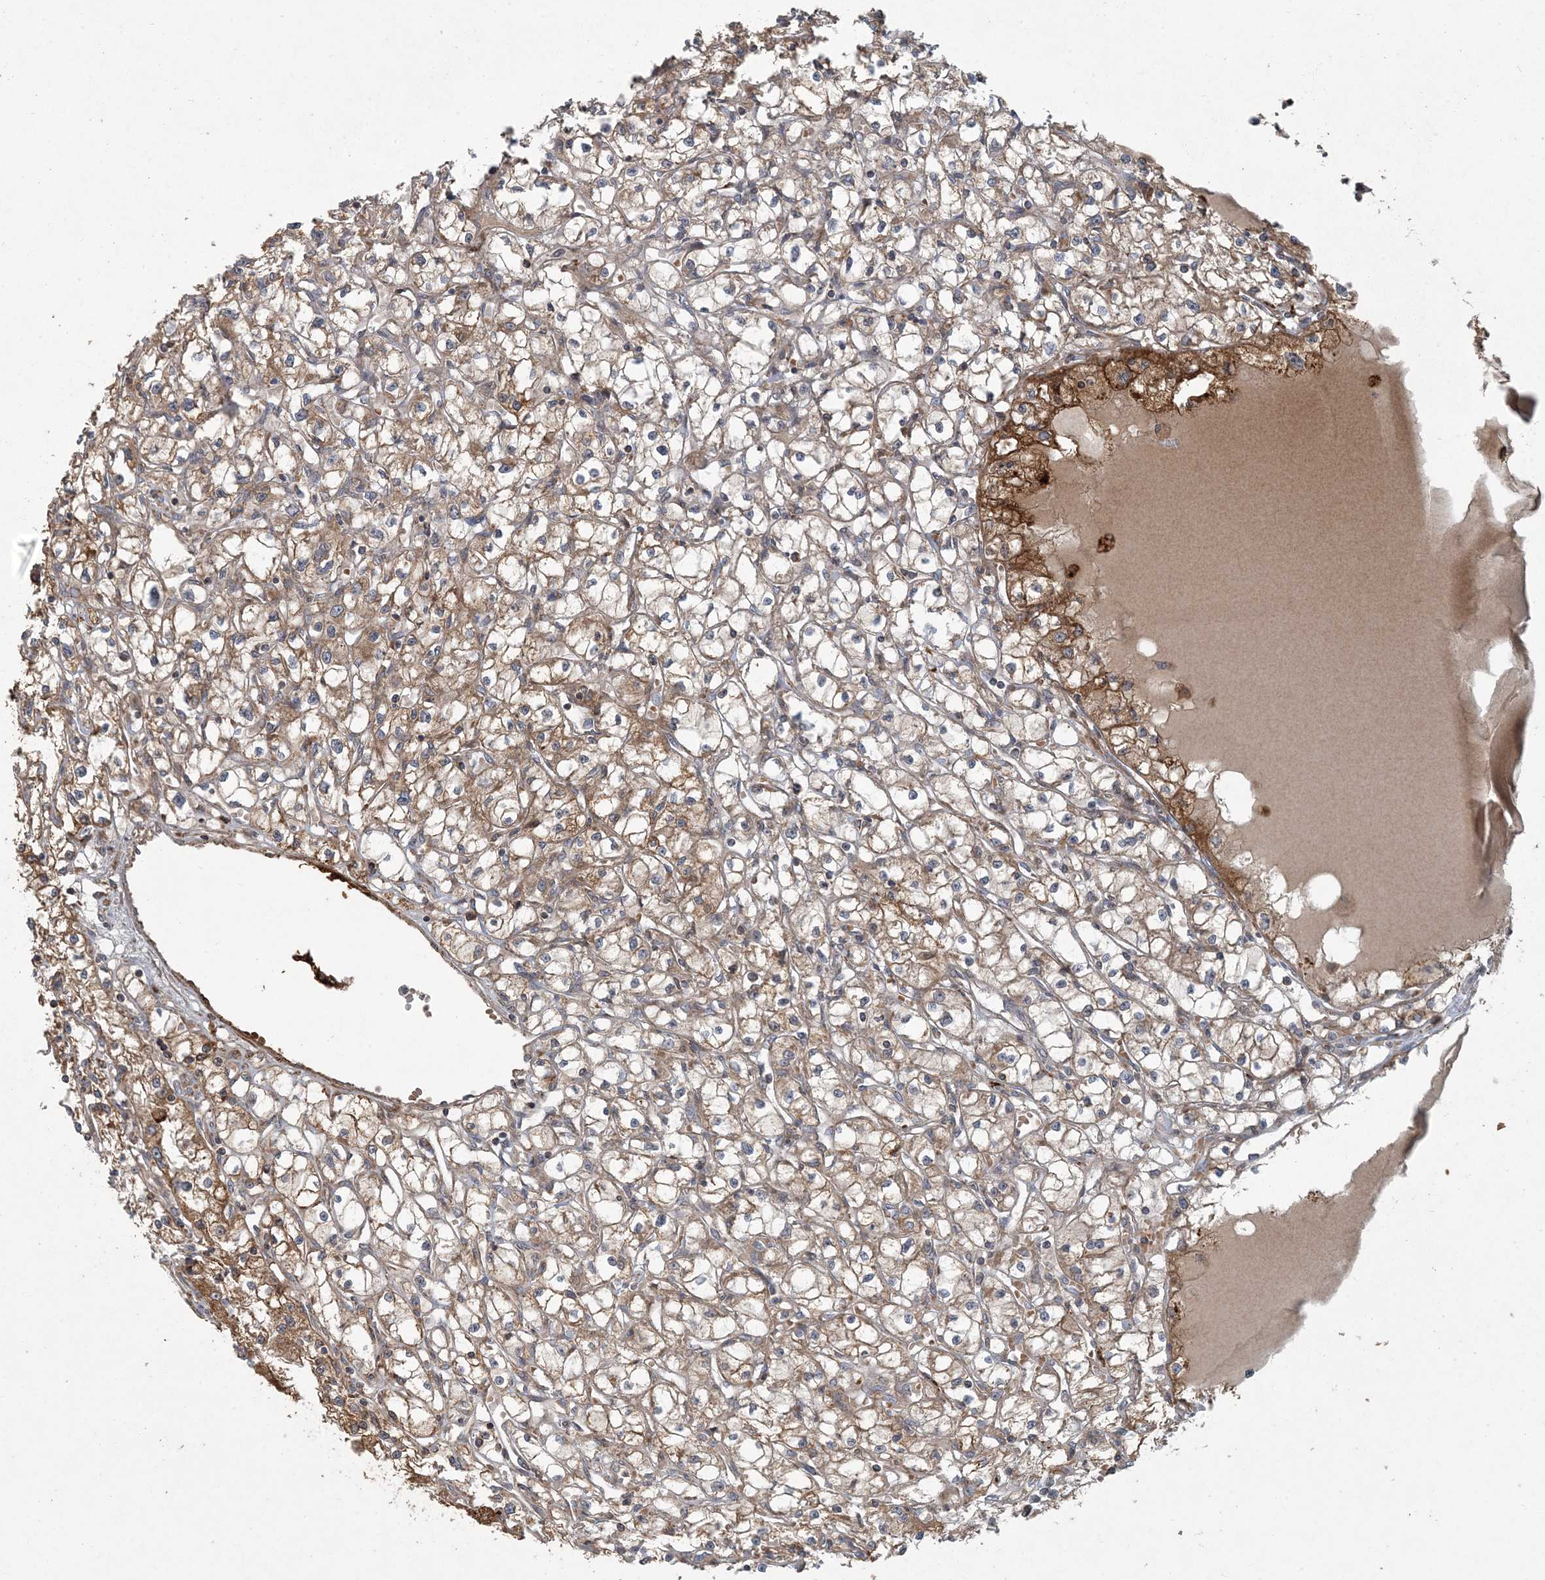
{"staining": {"intensity": "moderate", "quantity": ">75%", "location": "cytoplasmic/membranous"}, "tissue": "renal cancer", "cell_type": "Tumor cells", "image_type": "cancer", "snomed": [{"axis": "morphology", "description": "Adenocarcinoma, NOS"}, {"axis": "topography", "description": "Kidney"}], "caption": "IHC histopathology image of neoplastic tissue: renal adenocarcinoma stained using immunohistochemistry (IHC) demonstrates medium levels of moderate protein expression localized specifically in the cytoplasmic/membranous of tumor cells, appearing as a cytoplasmic/membranous brown color.", "gene": "LTN1", "patient": {"sex": "male", "age": 56}}